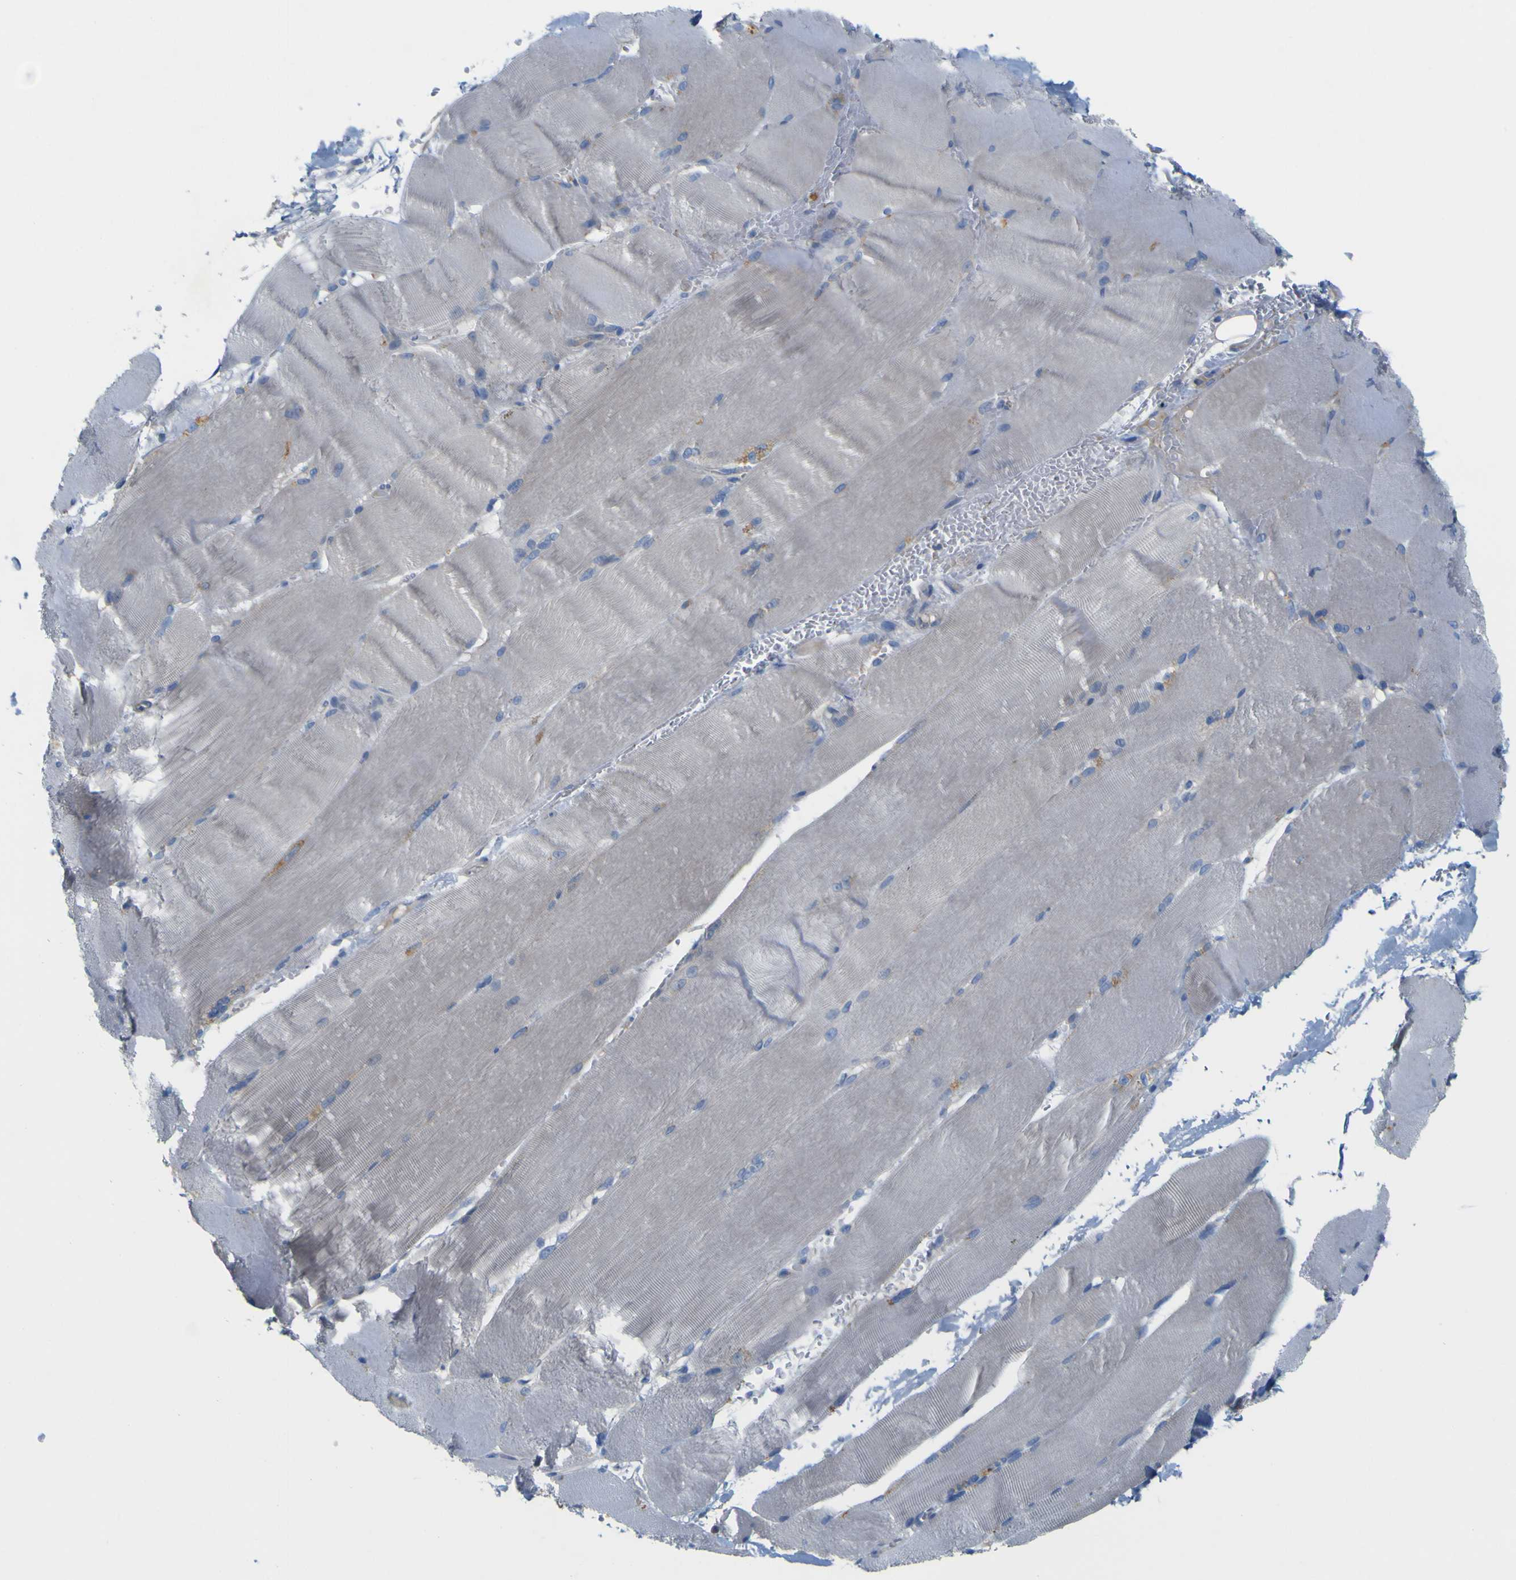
{"staining": {"intensity": "negative", "quantity": "none", "location": "none"}, "tissue": "skeletal muscle", "cell_type": "Myocytes", "image_type": "normal", "snomed": [{"axis": "morphology", "description": "Normal tissue, NOS"}, {"axis": "topography", "description": "Skin"}, {"axis": "topography", "description": "Skeletal muscle"}], "caption": "Immunohistochemistry of normal skeletal muscle reveals no positivity in myocytes.", "gene": "MYEOV", "patient": {"sex": "male", "age": 83}}